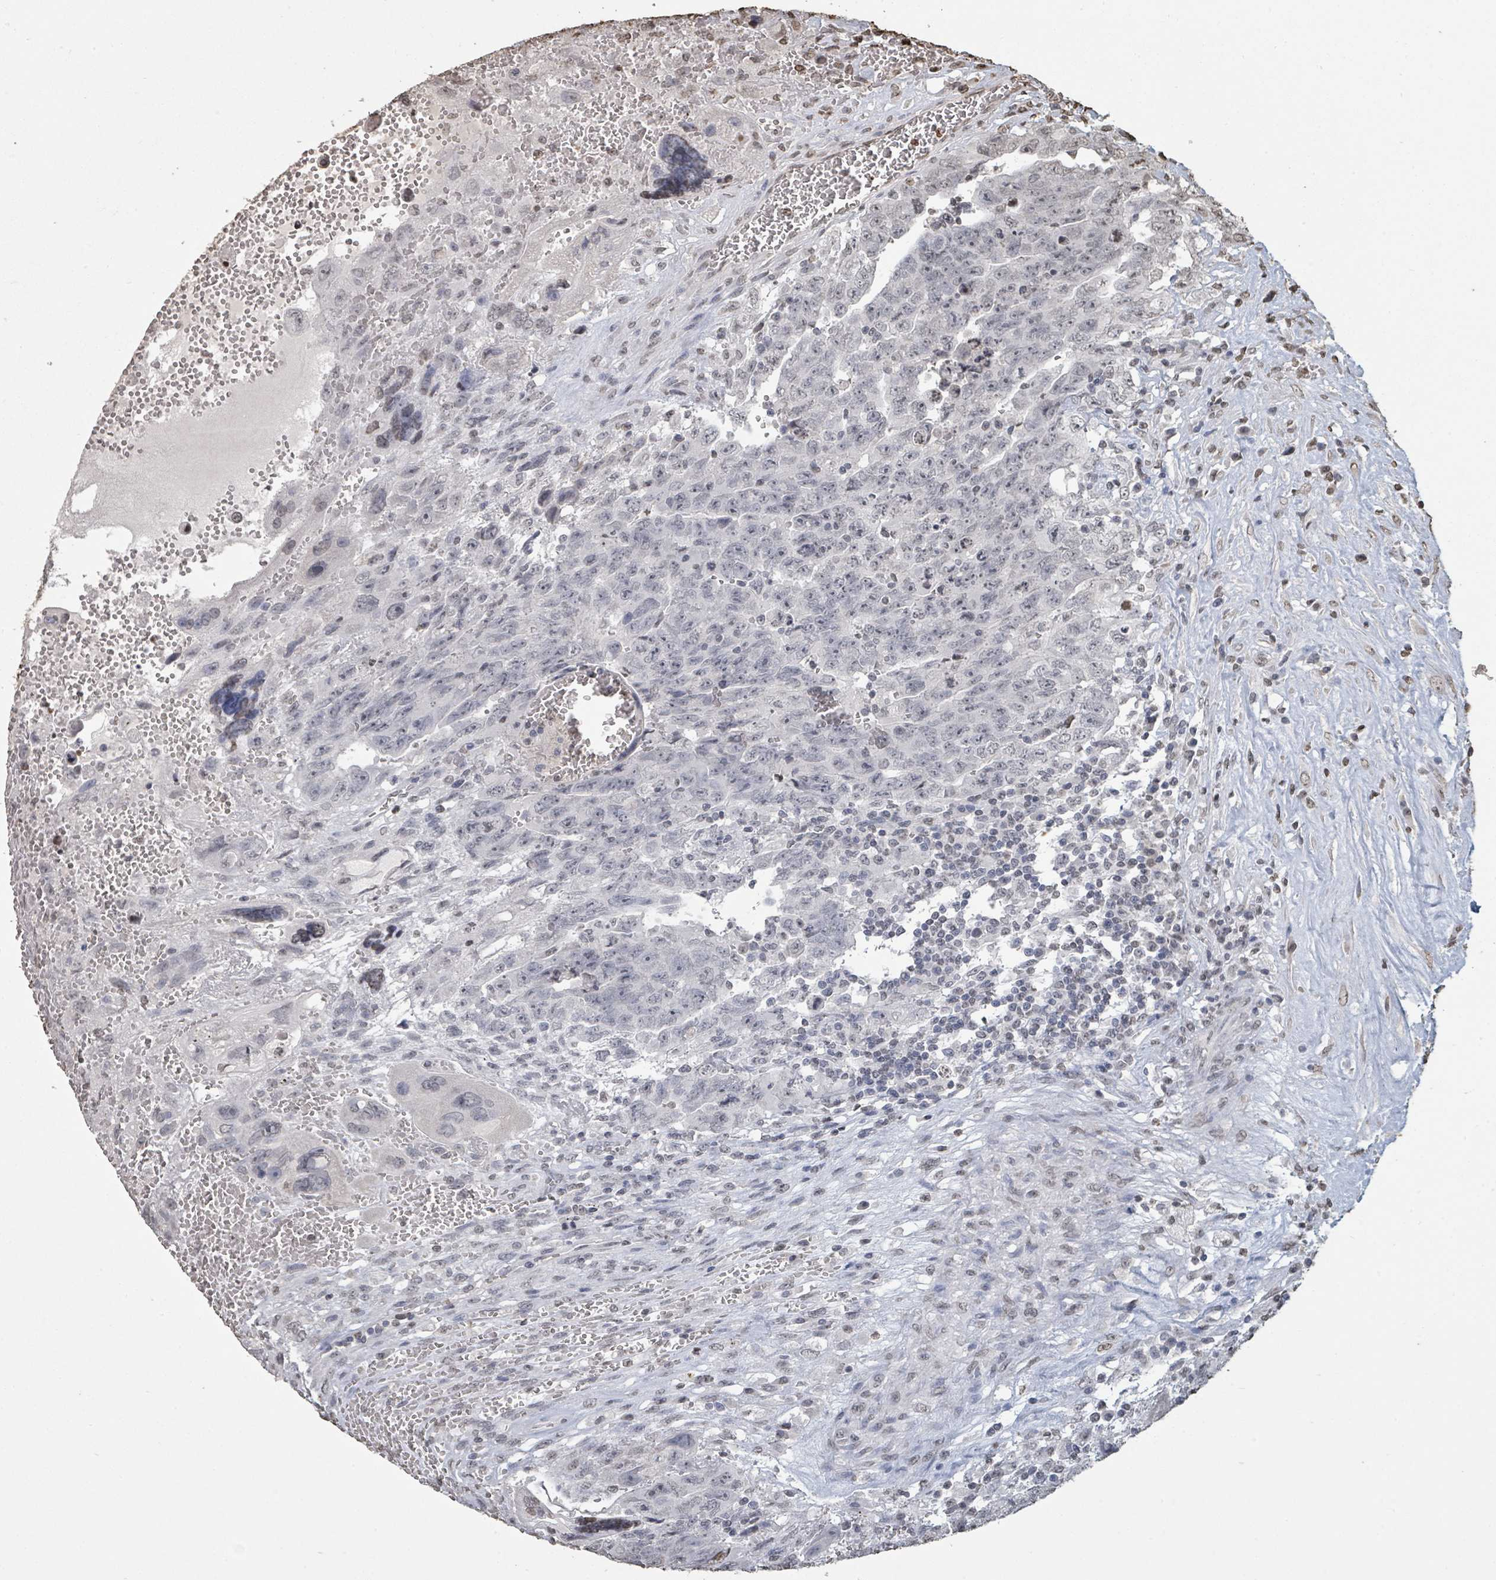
{"staining": {"intensity": "negative", "quantity": "none", "location": "none"}, "tissue": "testis cancer", "cell_type": "Tumor cells", "image_type": "cancer", "snomed": [{"axis": "morphology", "description": "Carcinoma, Embryonal, NOS"}, {"axis": "topography", "description": "Testis"}], "caption": "Micrograph shows no protein positivity in tumor cells of testis cancer (embryonal carcinoma) tissue.", "gene": "MRPS12", "patient": {"sex": "male", "age": 28}}